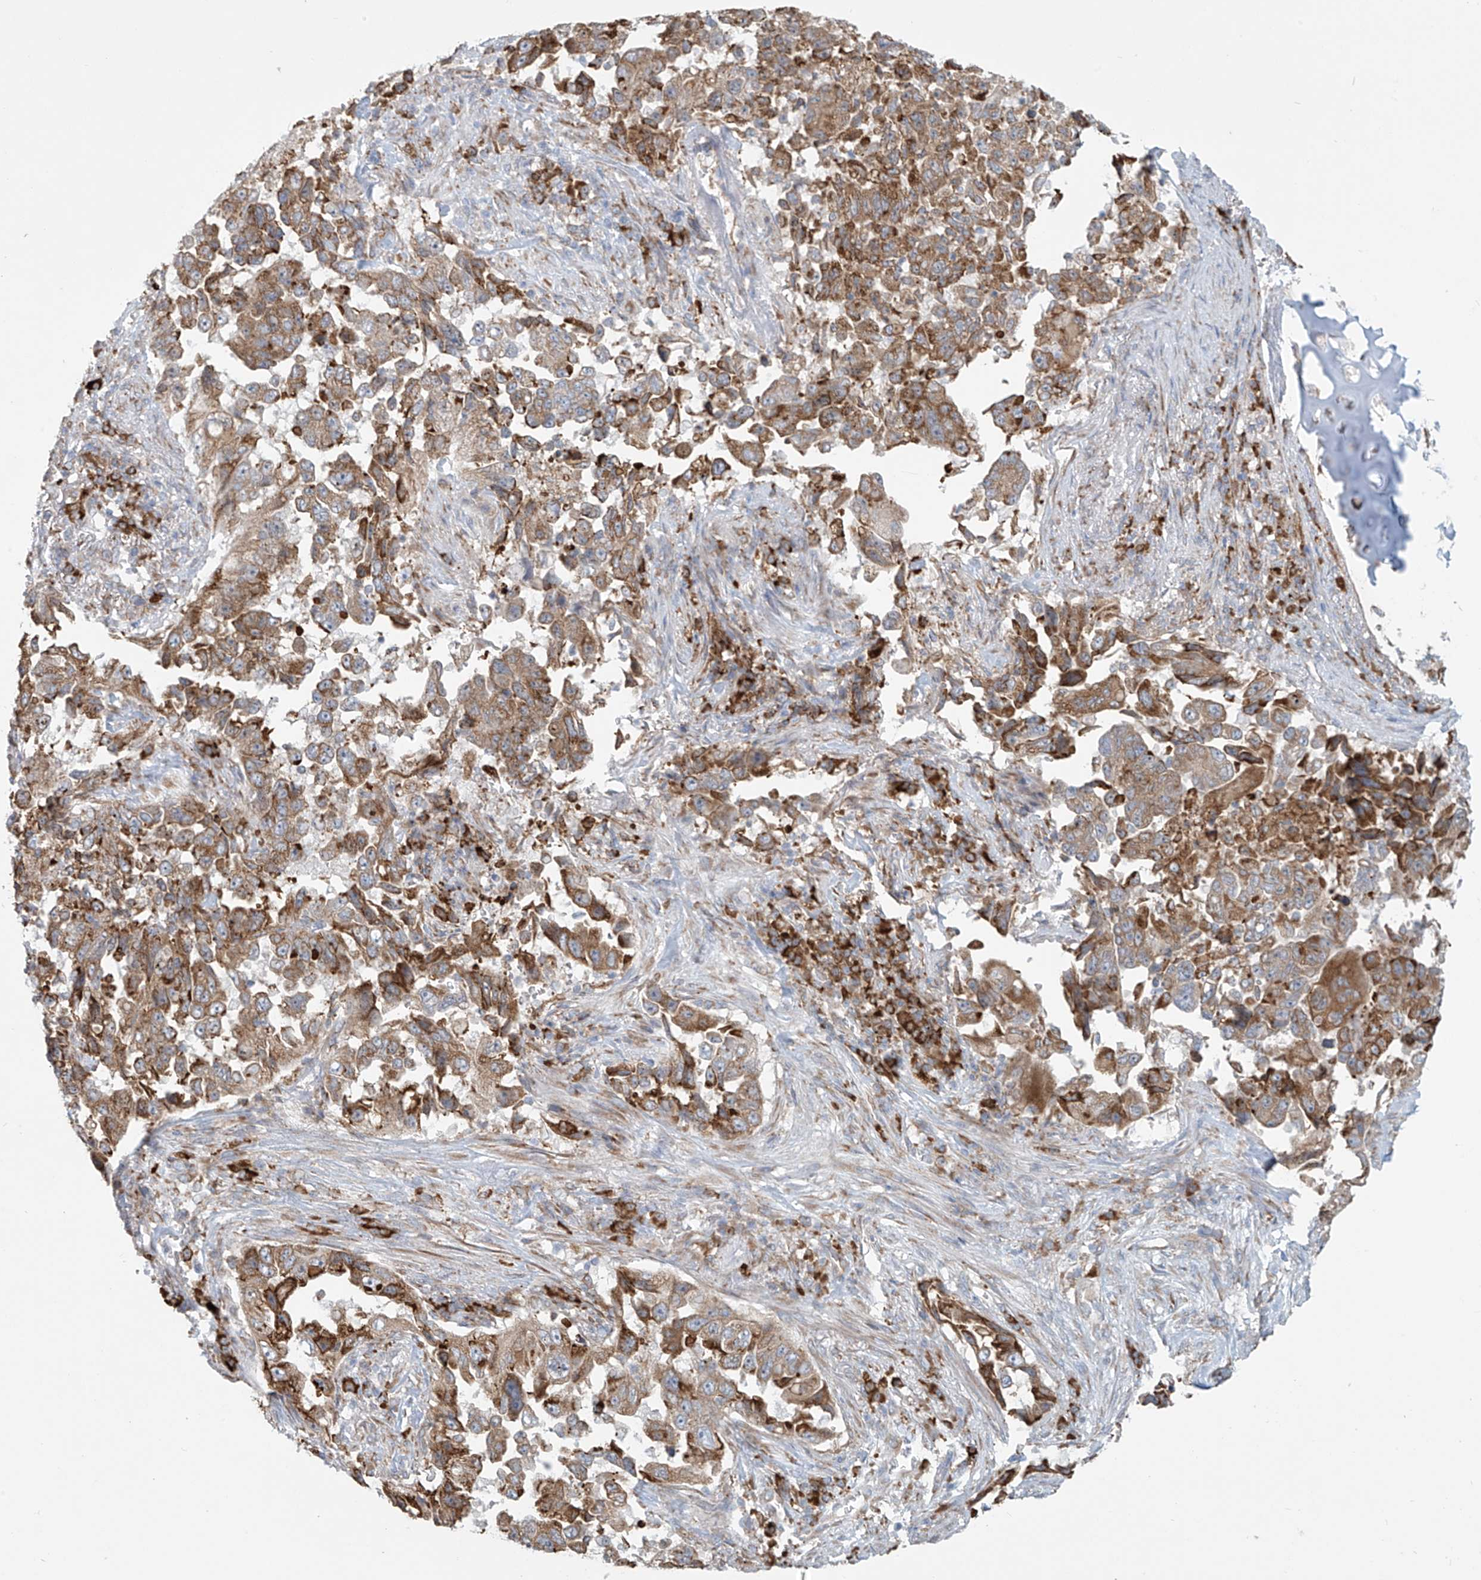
{"staining": {"intensity": "moderate", "quantity": ">75%", "location": "cytoplasmic/membranous"}, "tissue": "lung cancer", "cell_type": "Tumor cells", "image_type": "cancer", "snomed": [{"axis": "morphology", "description": "Adenocarcinoma, NOS"}, {"axis": "topography", "description": "Lung"}], "caption": "Approximately >75% of tumor cells in lung cancer reveal moderate cytoplasmic/membranous protein expression as visualized by brown immunohistochemical staining.", "gene": "KATNIP", "patient": {"sex": "female", "age": 51}}